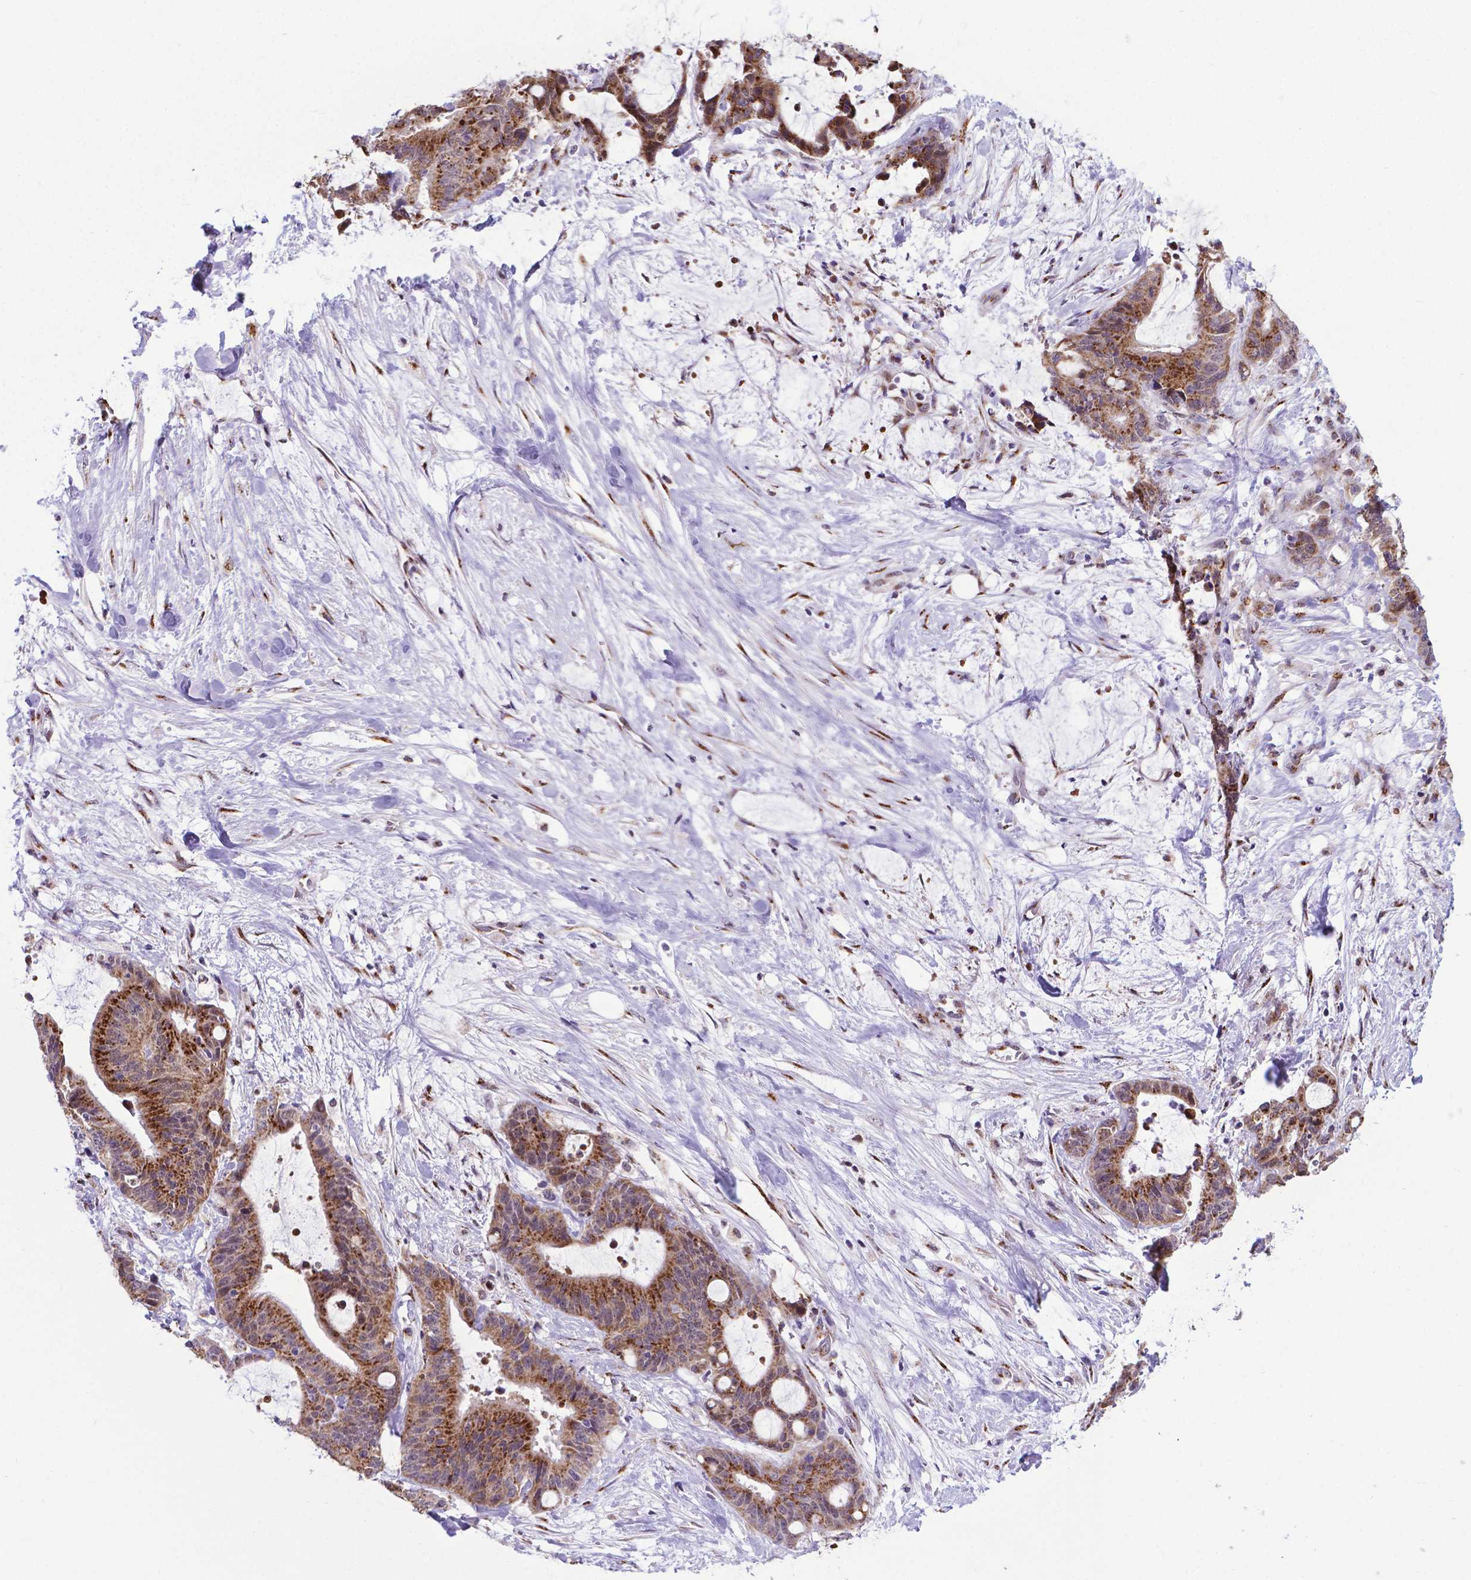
{"staining": {"intensity": "moderate", "quantity": ">75%", "location": "cytoplasmic/membranous"}, "tissue": "liver cancer", "cell_type": "Tumor cells", "image_type": "cancer", "snomed": [{"axis": "morphology", "description": "Cholangiocarcinoma"}, {"axis": "topography", "description": "Liver"}], "caption": "Tumor cells display medium levels of moderate cytoplasmic/membranous expression in about >75% of cells in human cholangiocarcinoma (liver).", "gene": "MRPL10", "patient": {"sex": "female", "age": 73}}